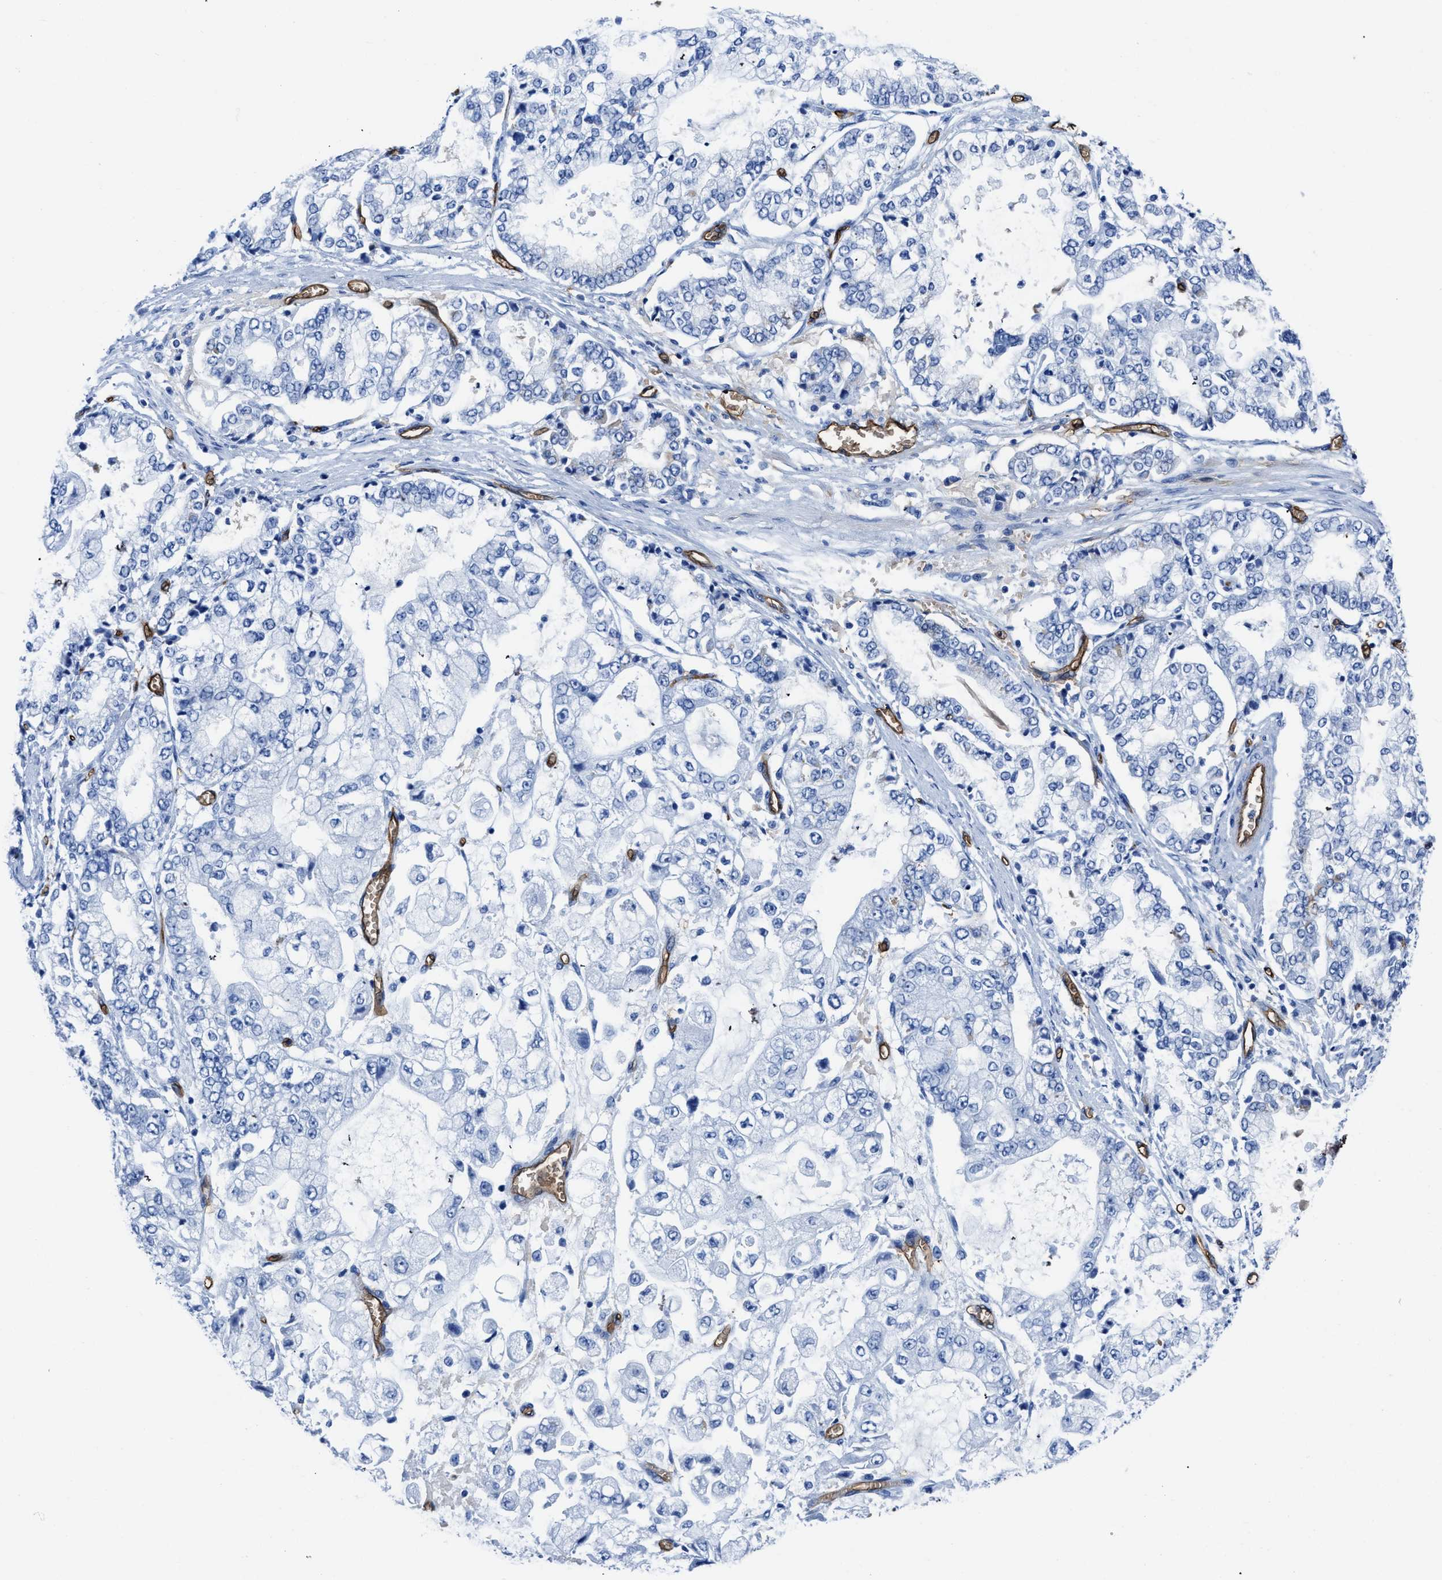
{"staining": {"intensity": "negative", "quantity": "none", "location": "none"}, "tissue": "stomach cancer", "cell_type": "Tumor cells", "image_type": "cancer", "snomed": [{"axis": "morphology", "description": "Adenocarcinoma, NOS"}, {"axis": "topography", "description": "Stomach"}], "caption": "This is a micrograph of IHC staining of adenocarcinoma (stomach), which shows no positivity in tumor cells.", "gene": "AQP1", "patient": {"sex": "male", "age": 76}}